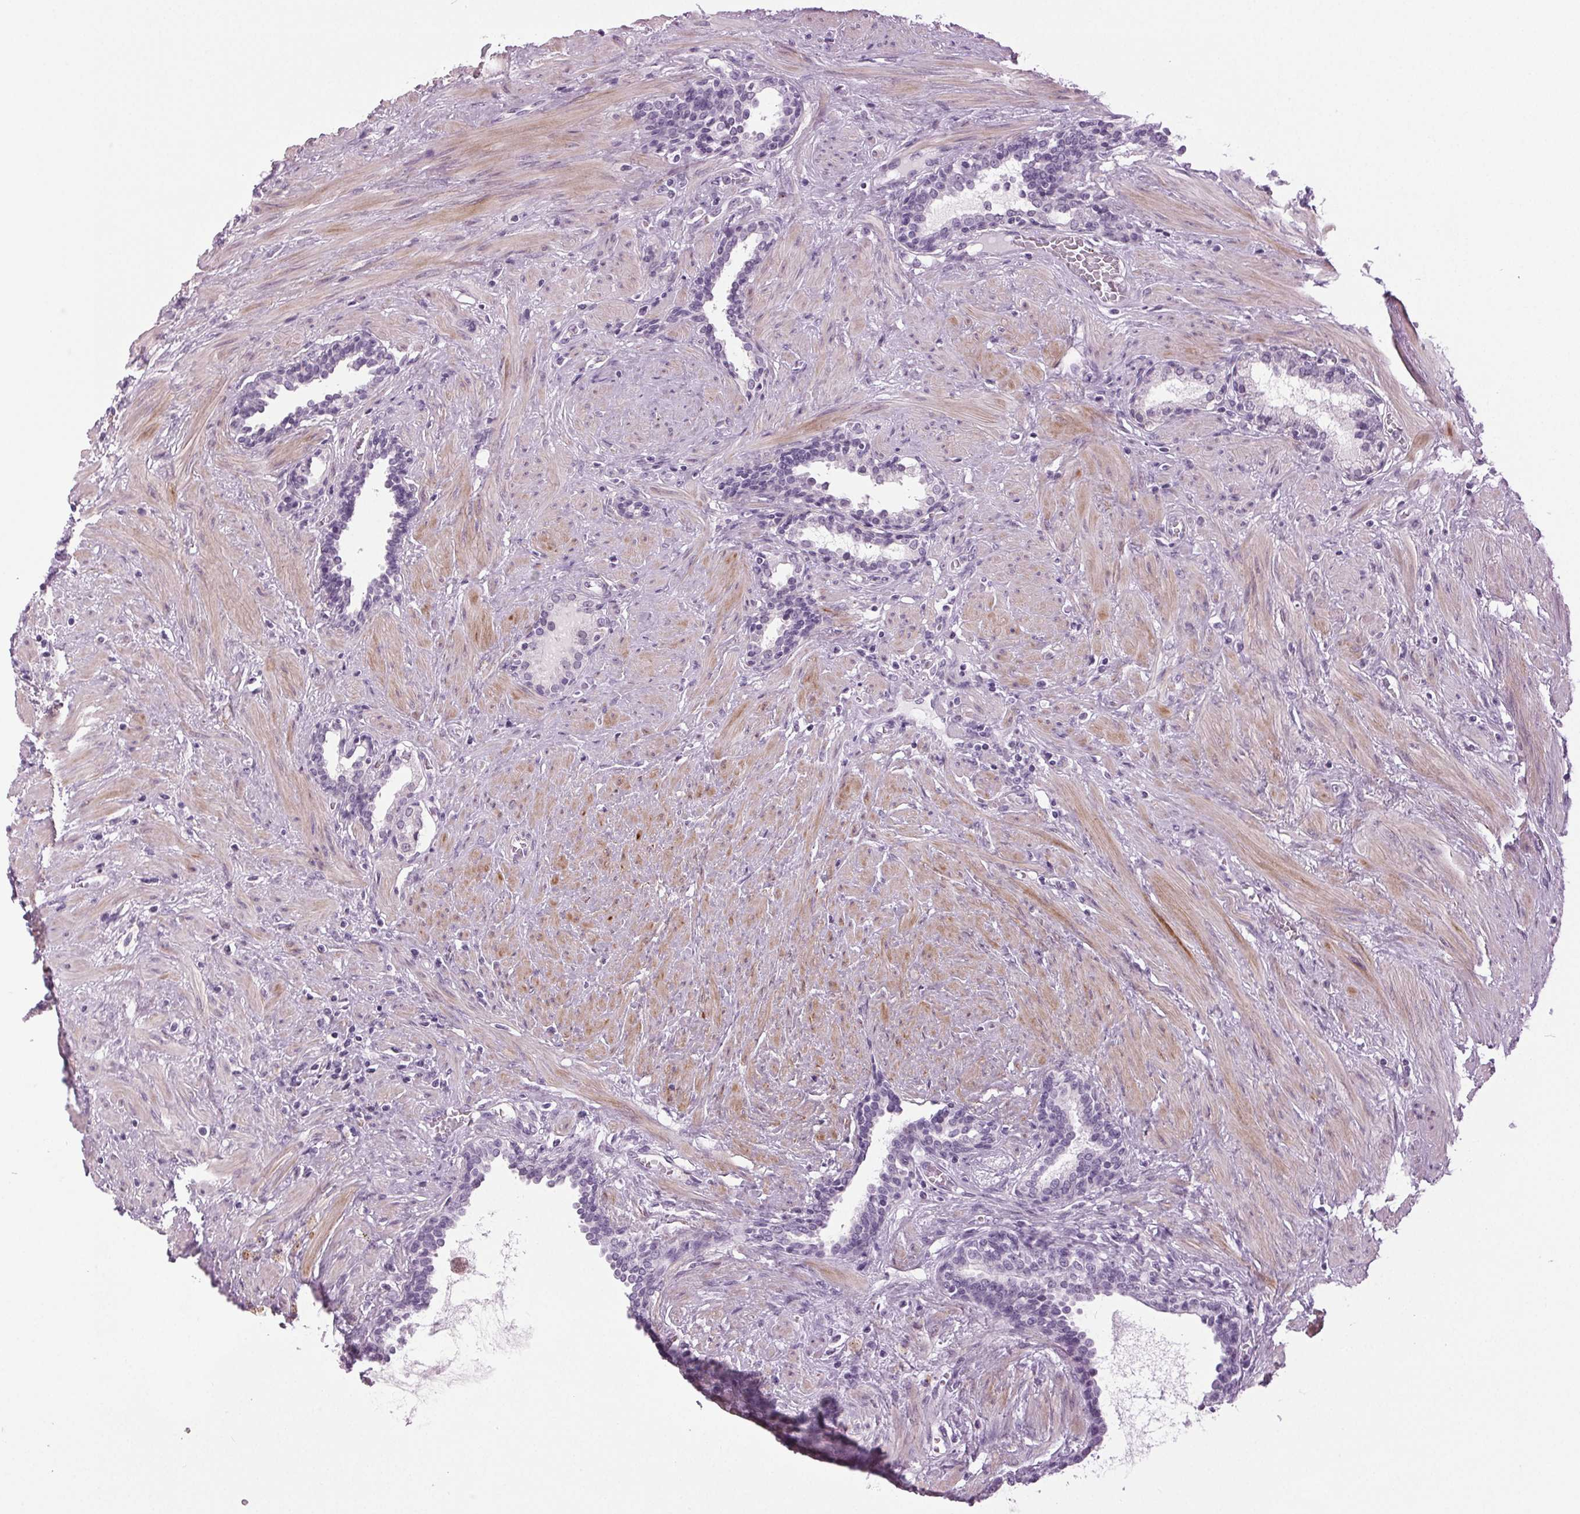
{"staining": {"intensity": "negative", "quantity": "none", "location": "none"}, "tissue": "prostate", "cell_type": "Glandular cells", "image_type": "normal", "snomed": [{"axis": "morphology", "description": "Normal tissue, NOS"}, {"axis": "topography", "description": "Prostate"}], "caption": "Normal prostate was stained to show a protein in brown. There is no significant positivity in glandular cells. The staining was performed using DAB to visualize the protein expression in brown, while the nuclei were stained in blue with hematoxylin (Magnification: 20x).", "gene": "DNAH12", "patient": {"sex": "male", "age": 55}}